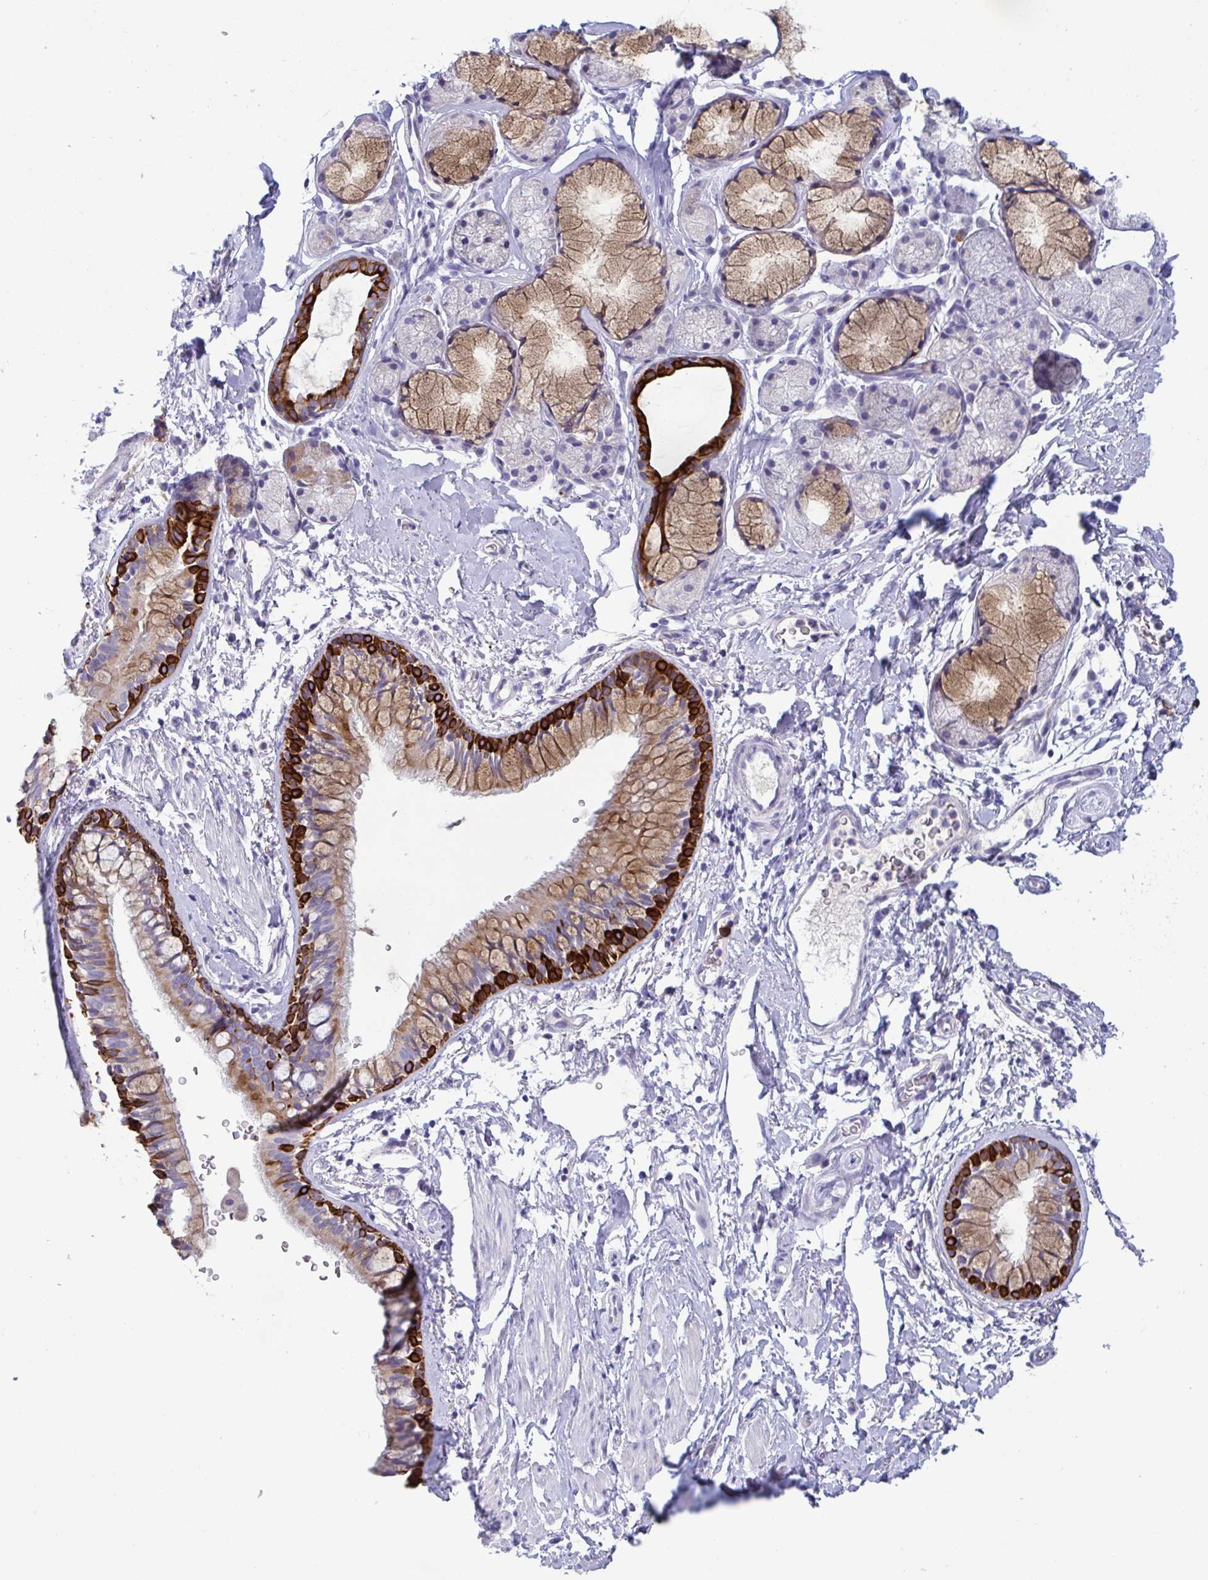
{"staining": {"intensity": "strong", "quantity": "25%-75%", "location": "cytoplasmic/membranous"}, "tissue": "bronchus", "cell_type": "Respiratory epithelial cells", "image_type": "normal", "snomed": [{"axis": "morphology", "description": "Normal tissue, NOS"}, {"axis": "topography", "description": "Lymph node"}, {"axis": "topography", "description": "Cartilage tissue"}, {"axis": "topography", "description": "Bronchus"}], "caption": "Protein analysis of benign bronchus reveals strong cytoplasmic/membranous positivity in approximately 25%-75% of respiratory epithelial cells.", "gene": "TAS2R38", "patient": {"sex": "female", "age": 70}}